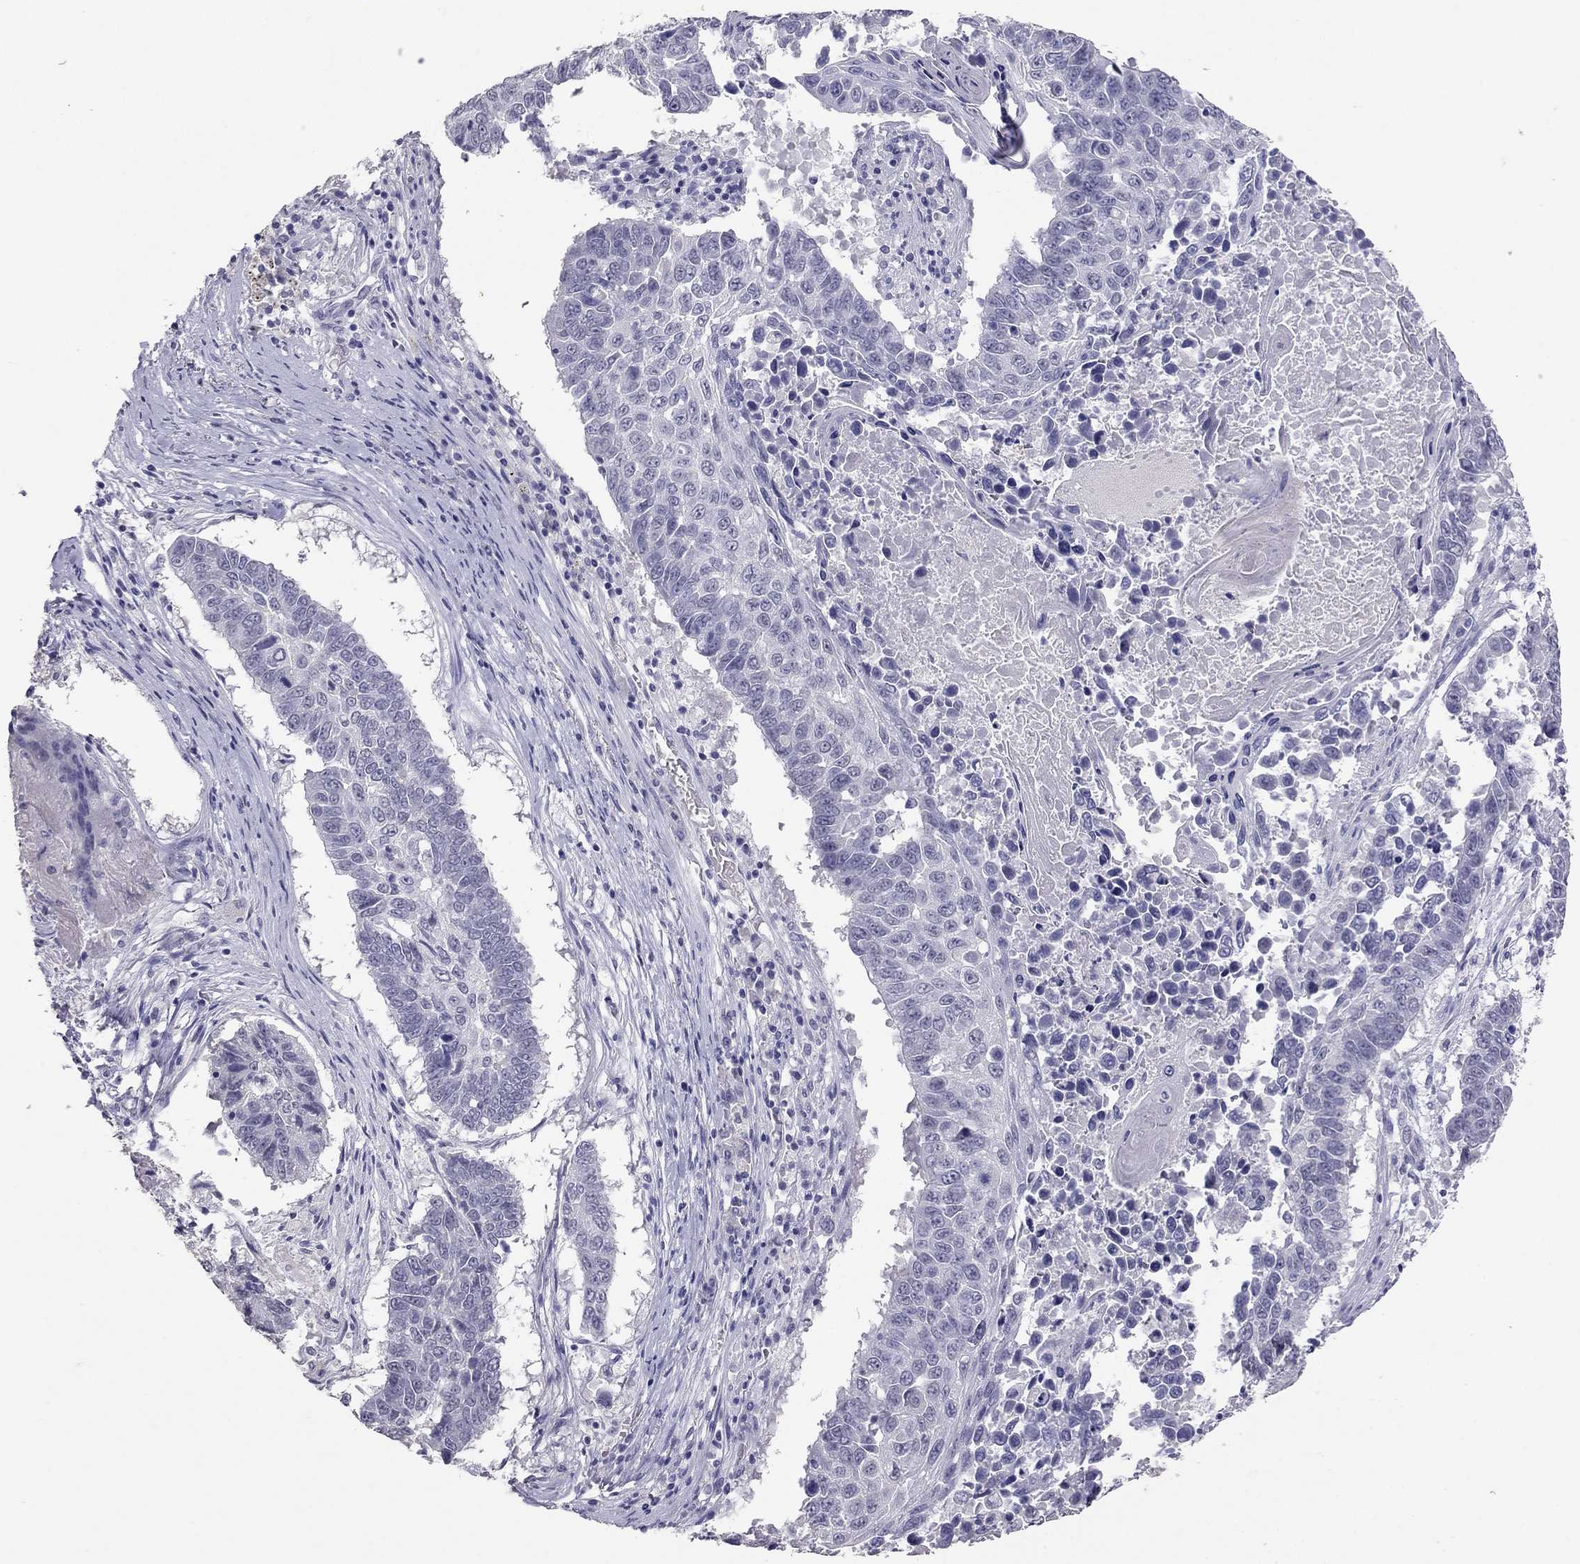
{"staining": {"intensity": "negative", "quantity": "none", "location": "none"}, "tissue": "lung cancer", "cell_type": "Tumor cells", "image_type": "cancer", "snomed": [{"axis": "morphology", "description": "Squamous cell carcinoma, NOS"}, {"axis": "topography", "description": "Lung"}], "caption": "An immunohistochemistry (IHC) micrograph of squamous cell carcinoma (lung) is shown. There is no staining in tumor cells of squamous cell carcinoma (lung).", "gene": "PSMB11", "patient": {"sex": "male", "age": 73}}